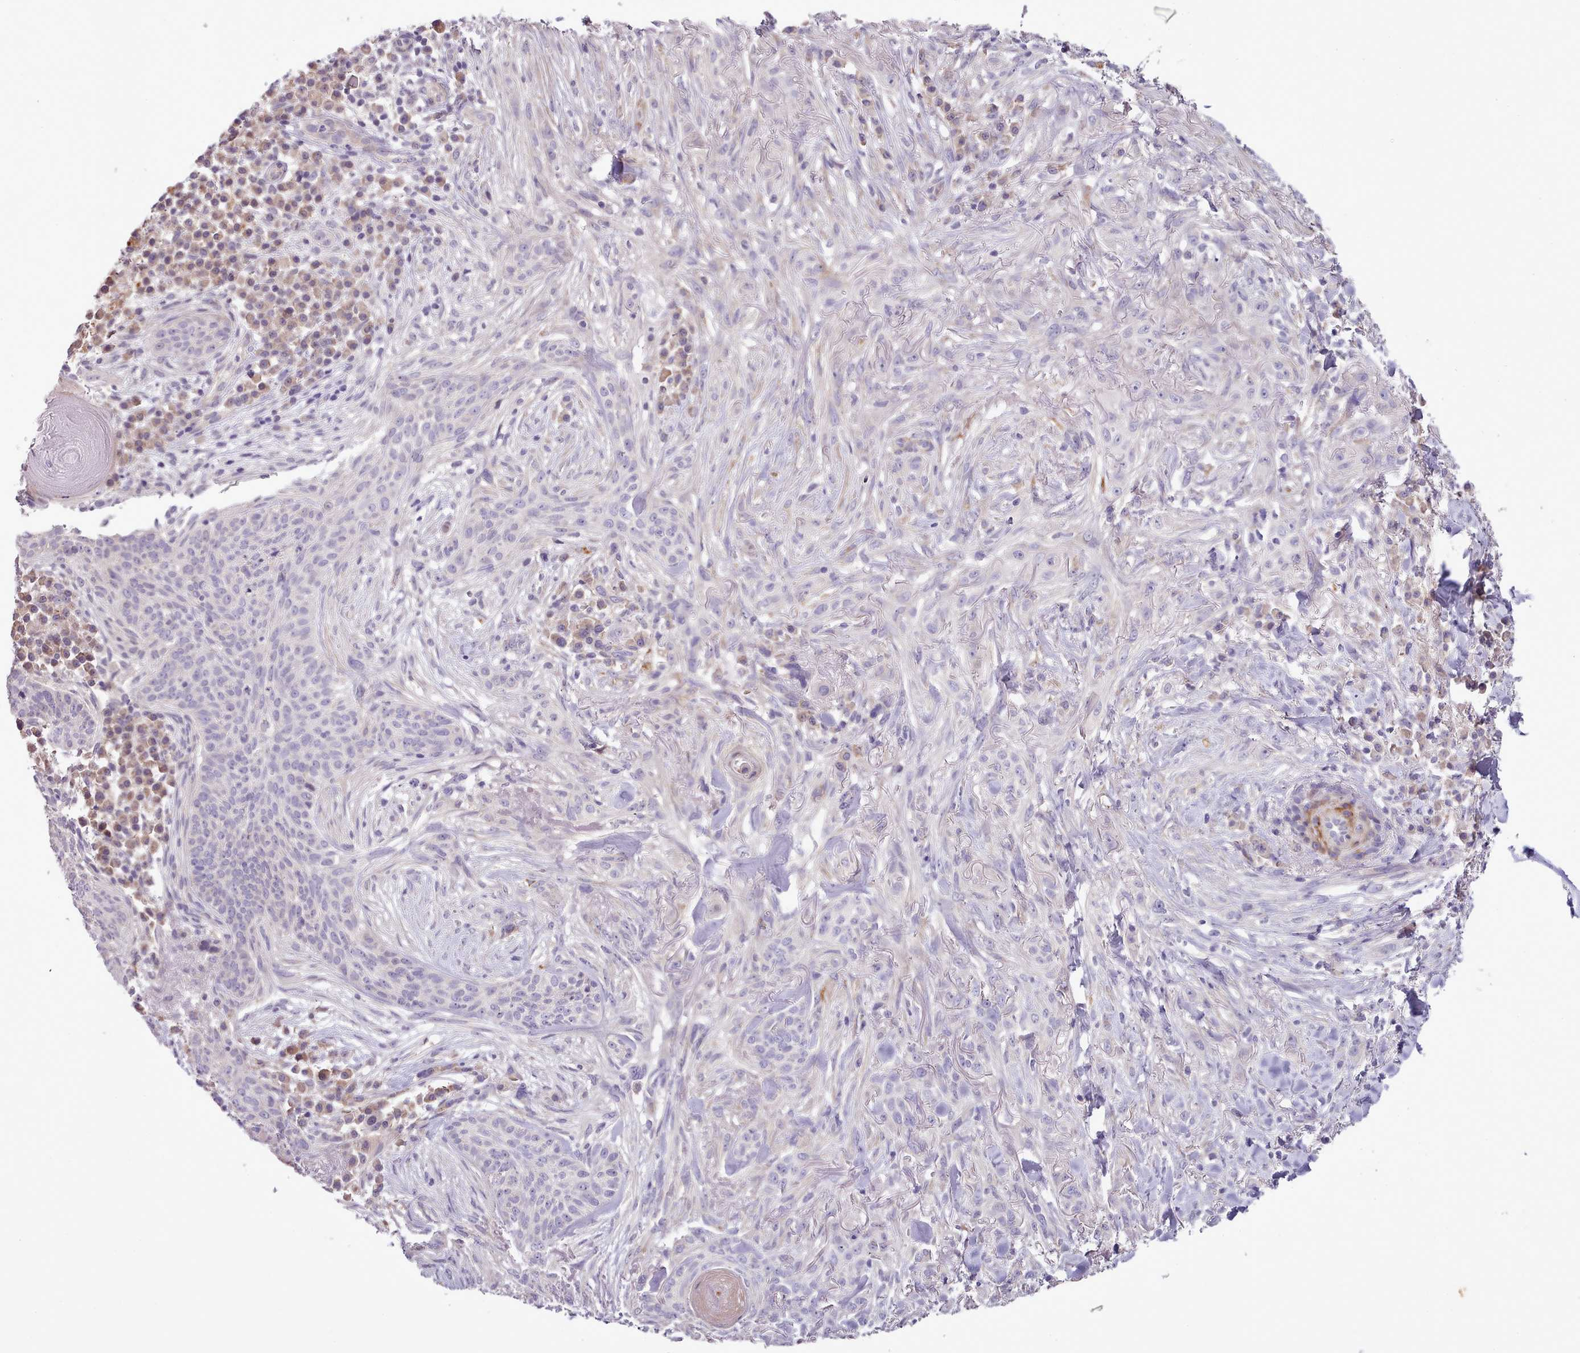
{"staining": {"intensity": "negative", "quantity": "none", "location": "none"}, "tissue": "skin cancer", "cell_type": "Tumor cells", "image_type": "cancer", "snomed": [{"axis": "morphology", "description": "Basal cell carcinoma"}, {"axis": "topography", "description": "Skin"}], "caption": "IHC of skin cancer reveals no positivity in tumor cells.", "gene": "SETX", "patient": {"sex": "male", "age": 72}}